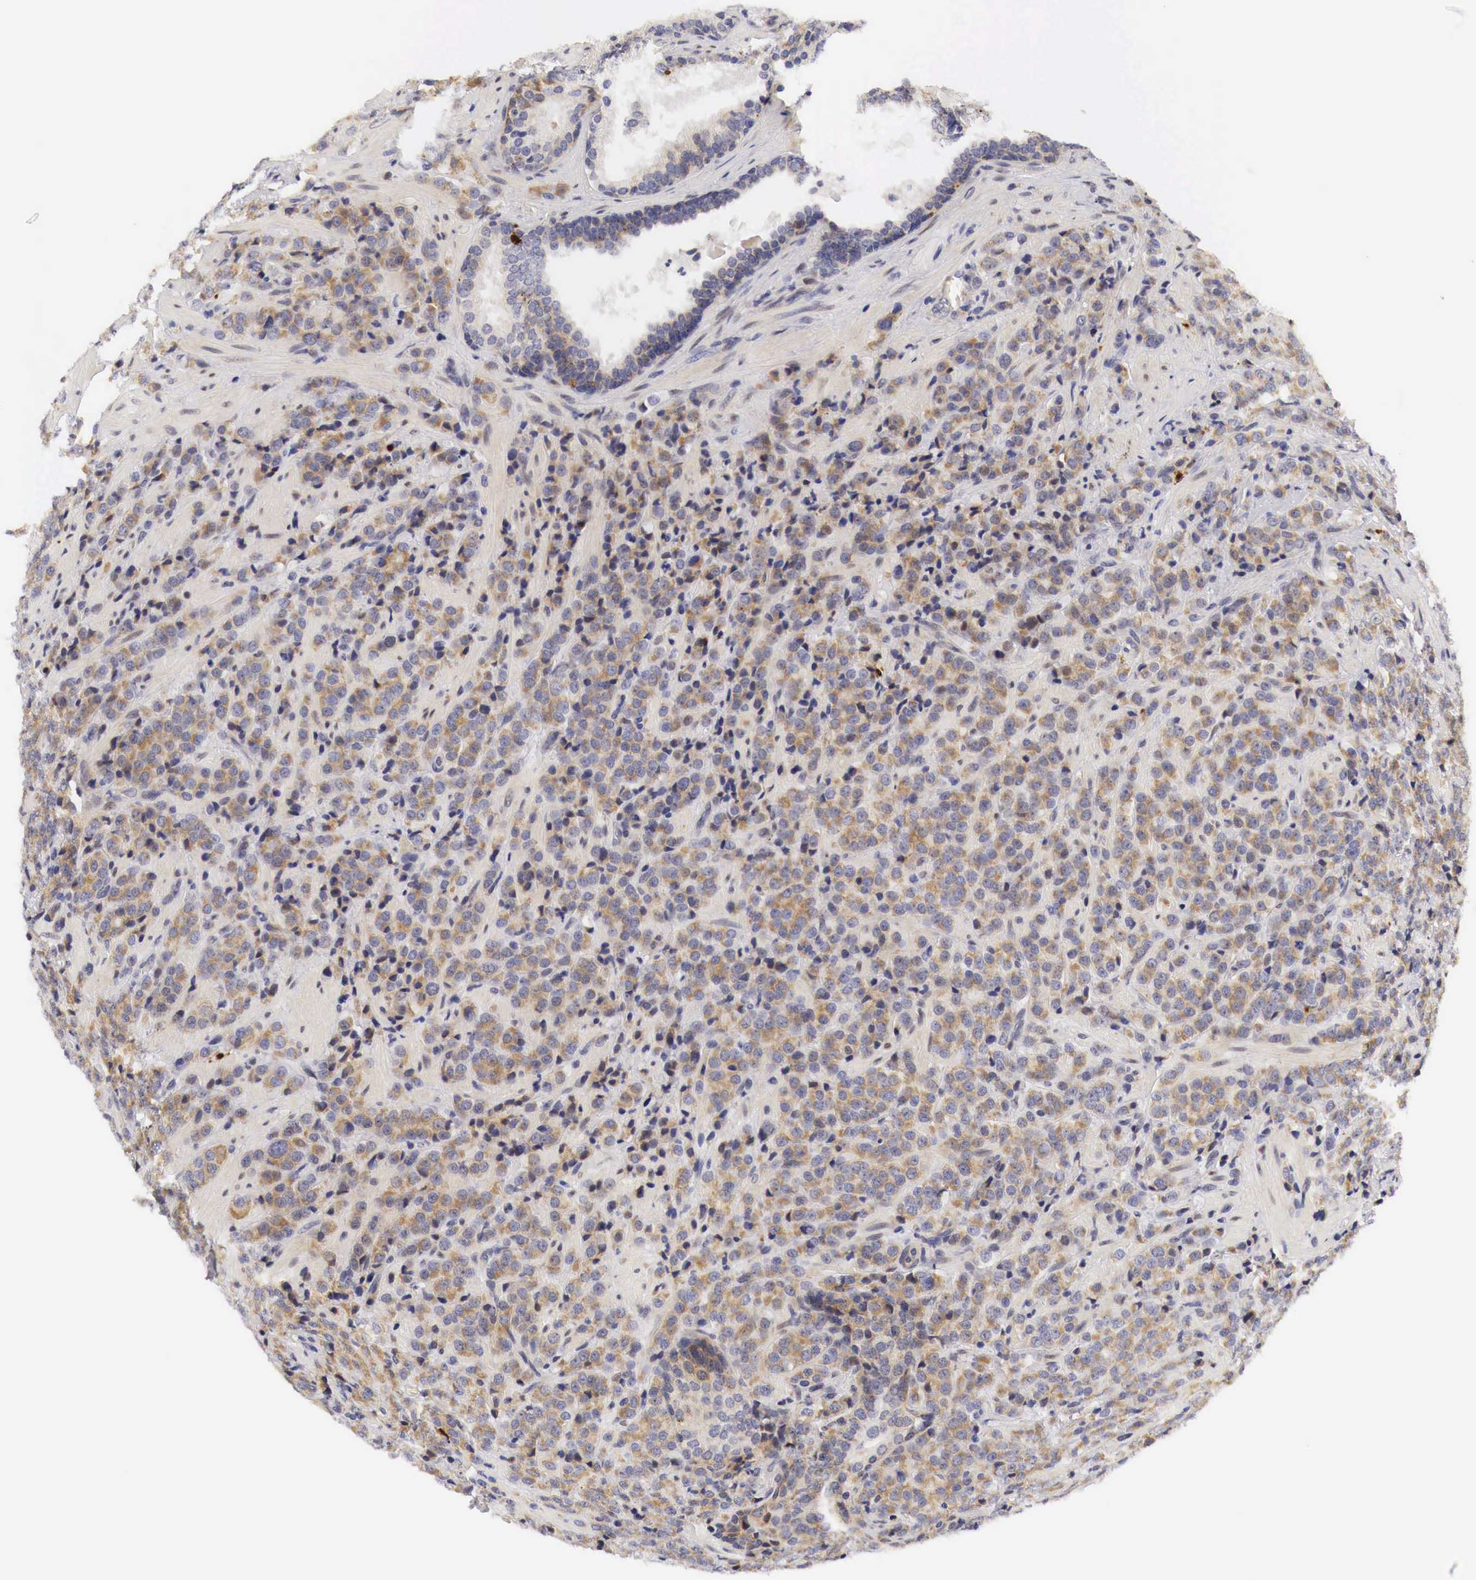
{"staining": {"intensity": "moderate", "quantity": "25%-75%", "location": "cytoplasmic/membranous"}, "tissue": "prostate cancer", "cell_type": "Tumor cells", "image_type": "cancer", "snomed": [{"axis": "morphology", "description": "Adenocarcinoma, Medium grade"}, {"axis": "topography", "description": "Prostate"}], "caption": "Protein staining of medium-grade adenocarcinoma (prostate) tissue reveals moderate cytoplasmic/membranous positivity in approximately 25%-75% of tumor cells. (IHC, brightfield microscopy, high magnification).", "gene": "CASP3", "patient": {"sex": "male", "age": 70}}